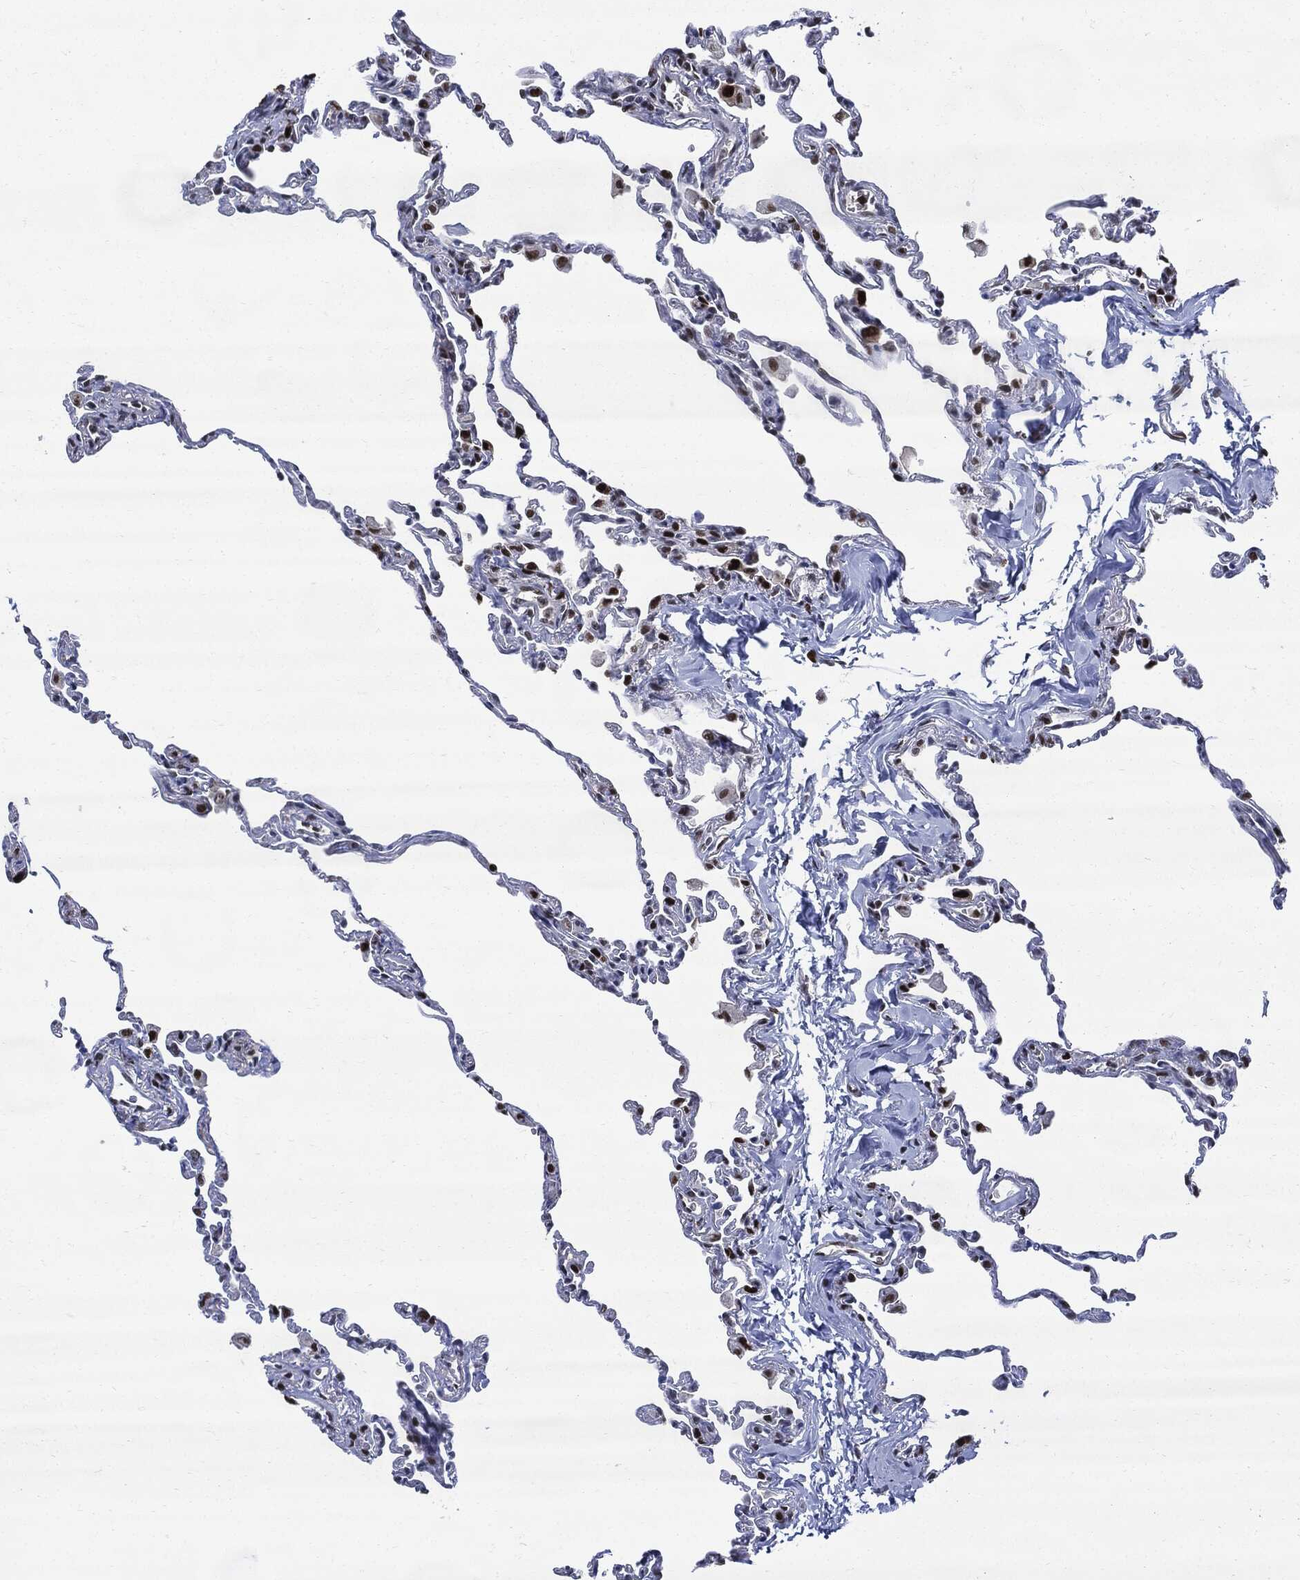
{"staining": {"intensity": "strong", "quantity": ">75%", "location": "nuclear"}, "tissue": "lung", "cell_type": "Alveolar cells", "image_type": "normal", "snomed": [{"axis": "morphology", "description": "Normal tissue, NOS"}, {"axis": "topography", "description": "Lung"}], "caption": "IHC histopathology image of normal lung: human lung stained using IHC reveals high levels of strong protein expression localized specifically in the nuclear of alveolar cells, appearing as a nuclear brown color.", "gene": "PCNA", "patient": {"sex": "female", "age": 57}}